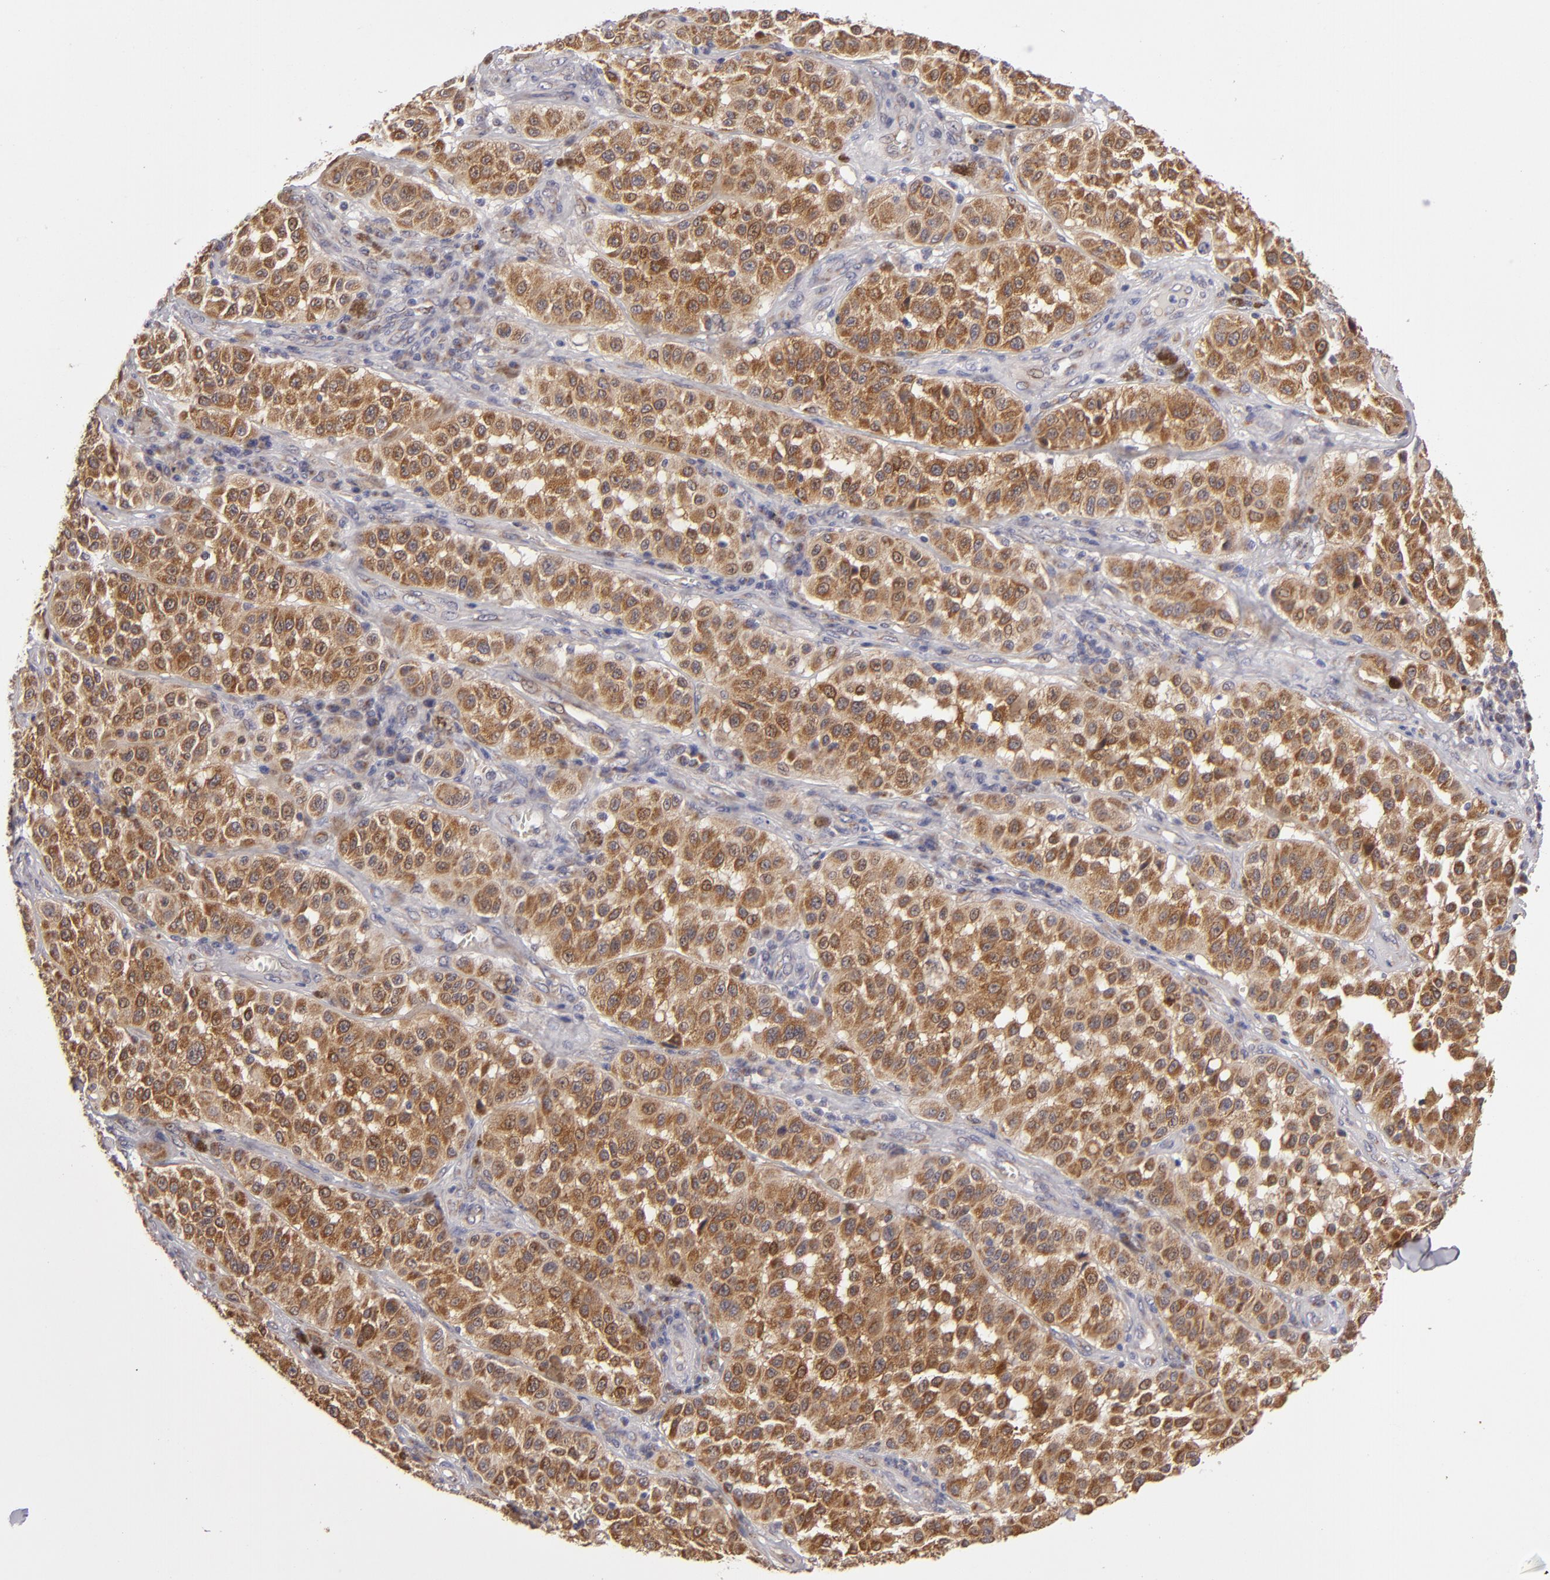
{"staining": {"intensity": "moderate", "quantity": ">75%", "location": "cytoplasmic/membranous"}, "tissue": "melanoma", "cell_type": "Tumor cells", "image_type": "cancer", "snomed": [{"axis": "morphology", "description": "Malignant melanoma, NOS"}, {"axis": "topography", "description": "Skin"}], "caption": "Melanoma stained for a protein (brown) demonstrates moderate cytoplasmic/membranous positive expression in about >75% of tumor cells.", "gene": "SH2D4A", "patient": {"sex": "female", "age": 64}}